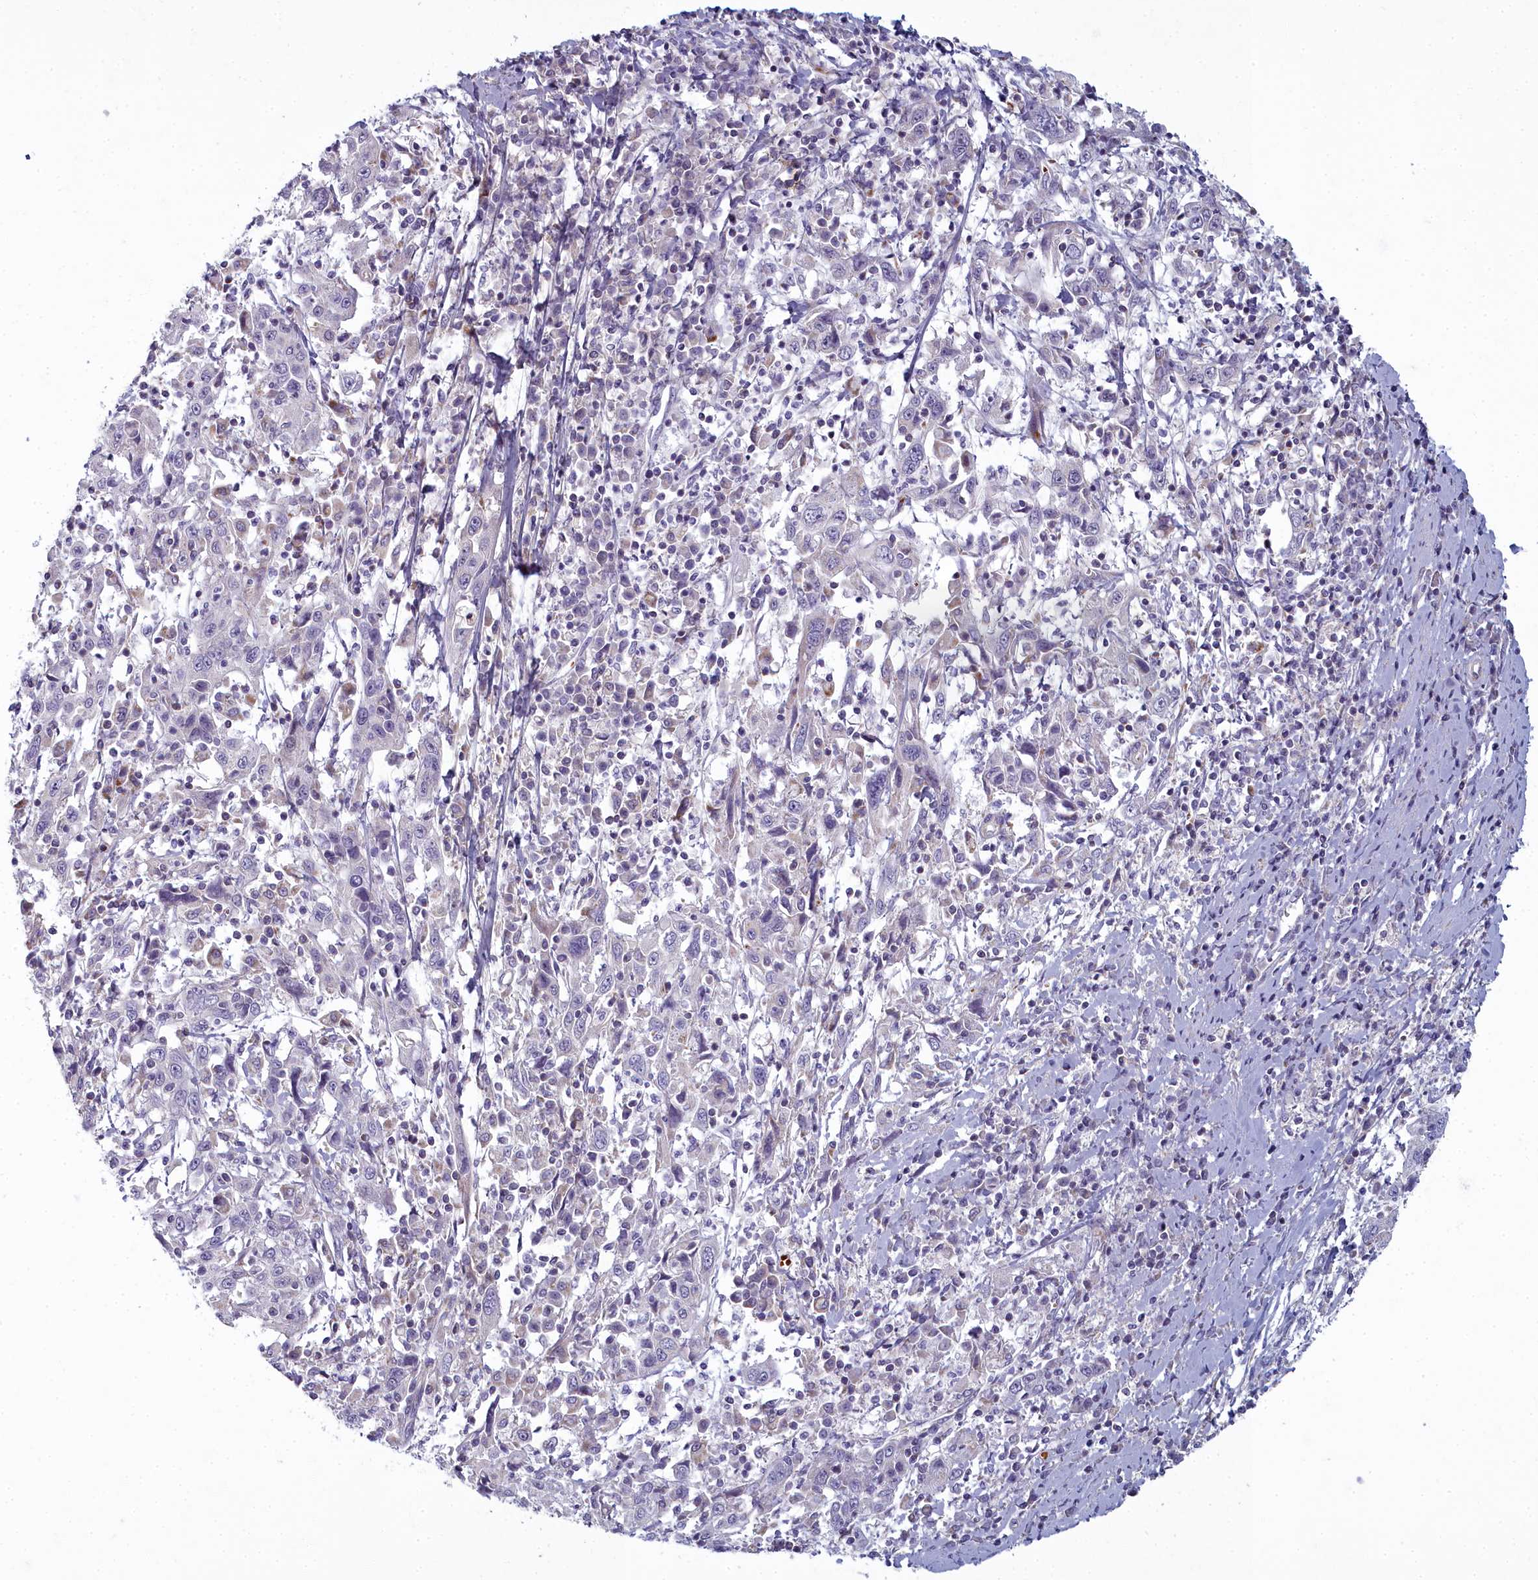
{"staining": {"intensity": "negative", "quantity": "none", "location": "none"}, "tissue": "cervical cancer", "cell_type": "Tumor cells", "image_type": "cancer", "snomed": [{"axis": "morphology", "description": "Squamous cell carcinoma, NOS"}, {"axis": "topography", "description": "Cervix"}], "caption": "There is no significant expression in tumor cells of cervical squamous cell carcinoma. Nuclei are stained in blue.", "gene": "ARL15", "patient": {"sex": "female", "age": 46}}